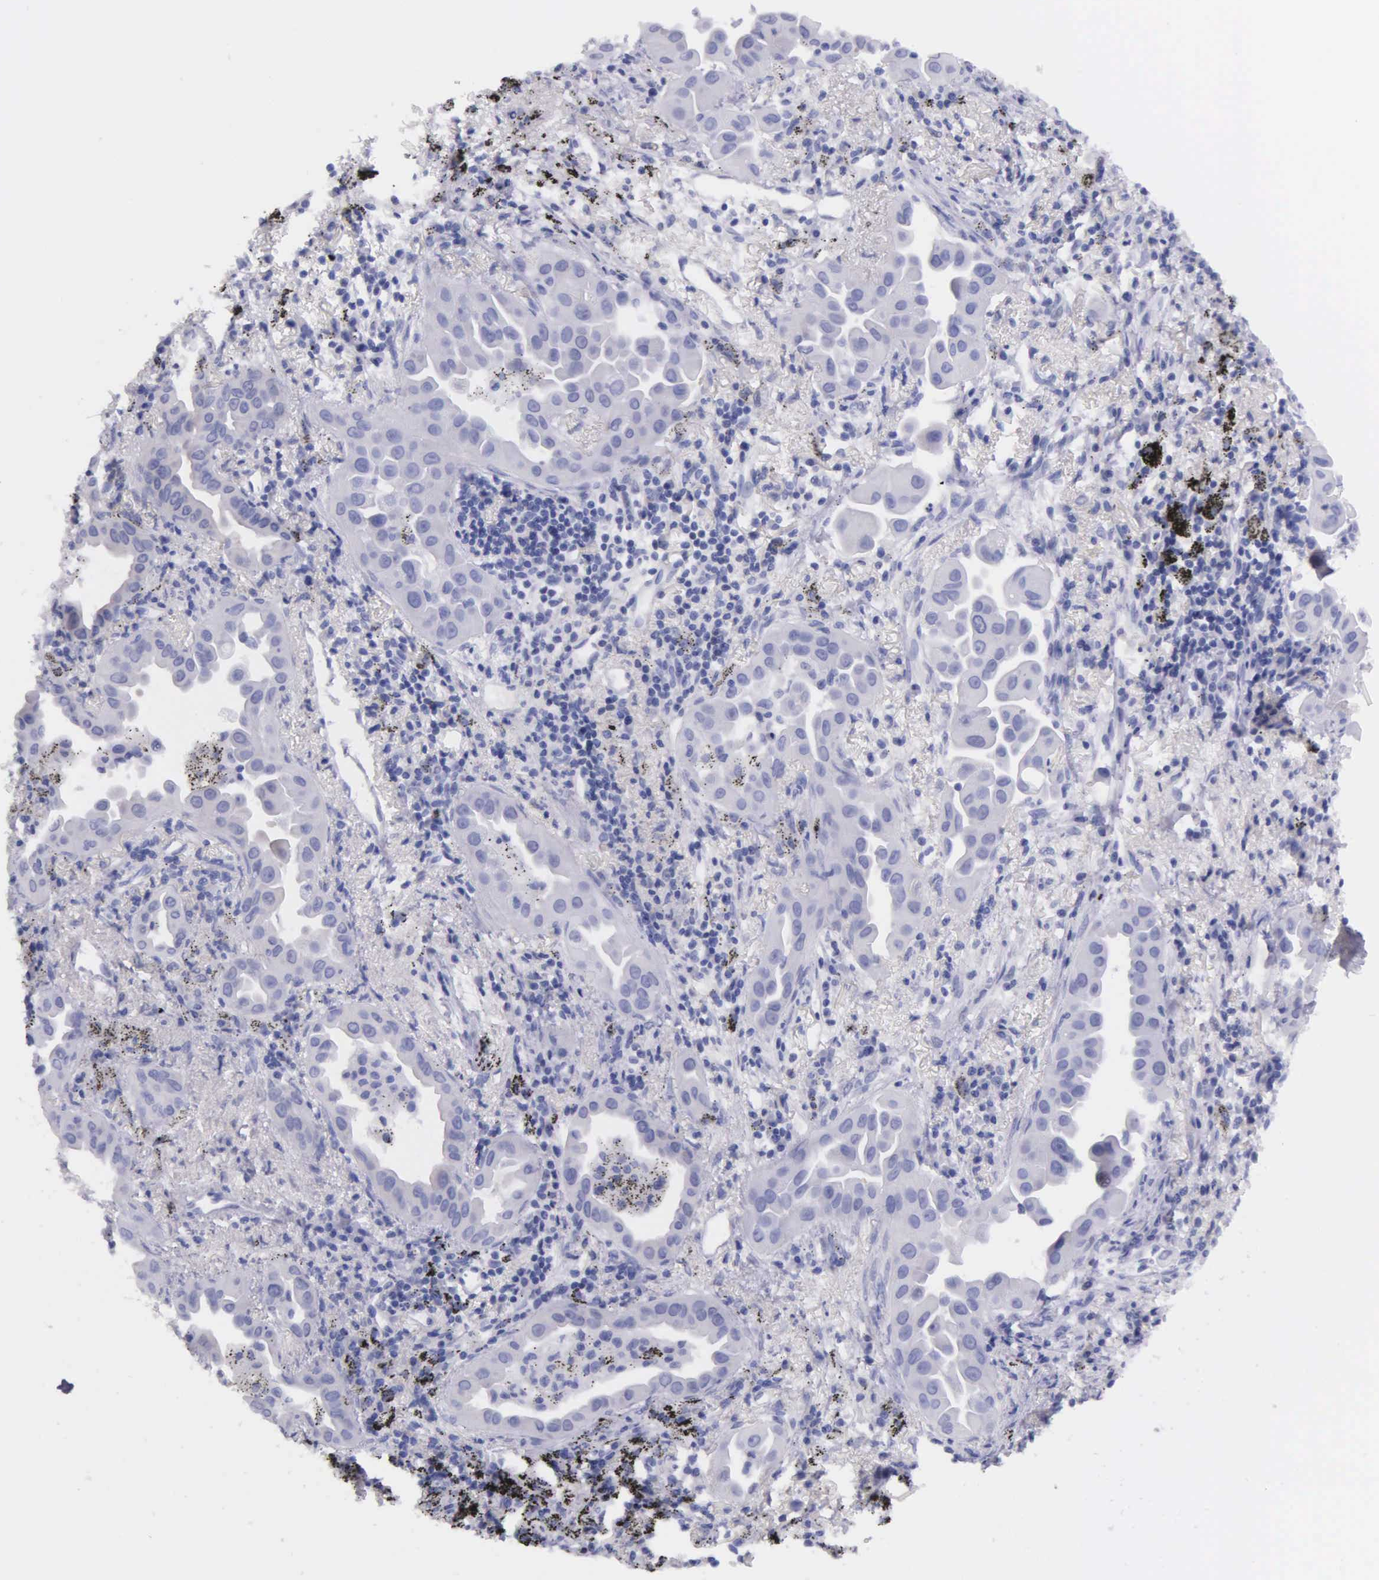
{"staining": {"intensity": "negative", "quantity": "none", "location": "none"}, "tissue": "lung cancer", "cell_type": "Tumor cells", "image_type": "cancer", "snomed": [{"axis": "morphology", "description": "Adenocarcinoma, NOS"}, {"axis": "topography", "description": "Lung"}], "caption": "There is no significant staining in tumor cells of lung adenocarcinoma.", "gene": "GSTT2", "patient": {"sex": "male", "age": 68}}